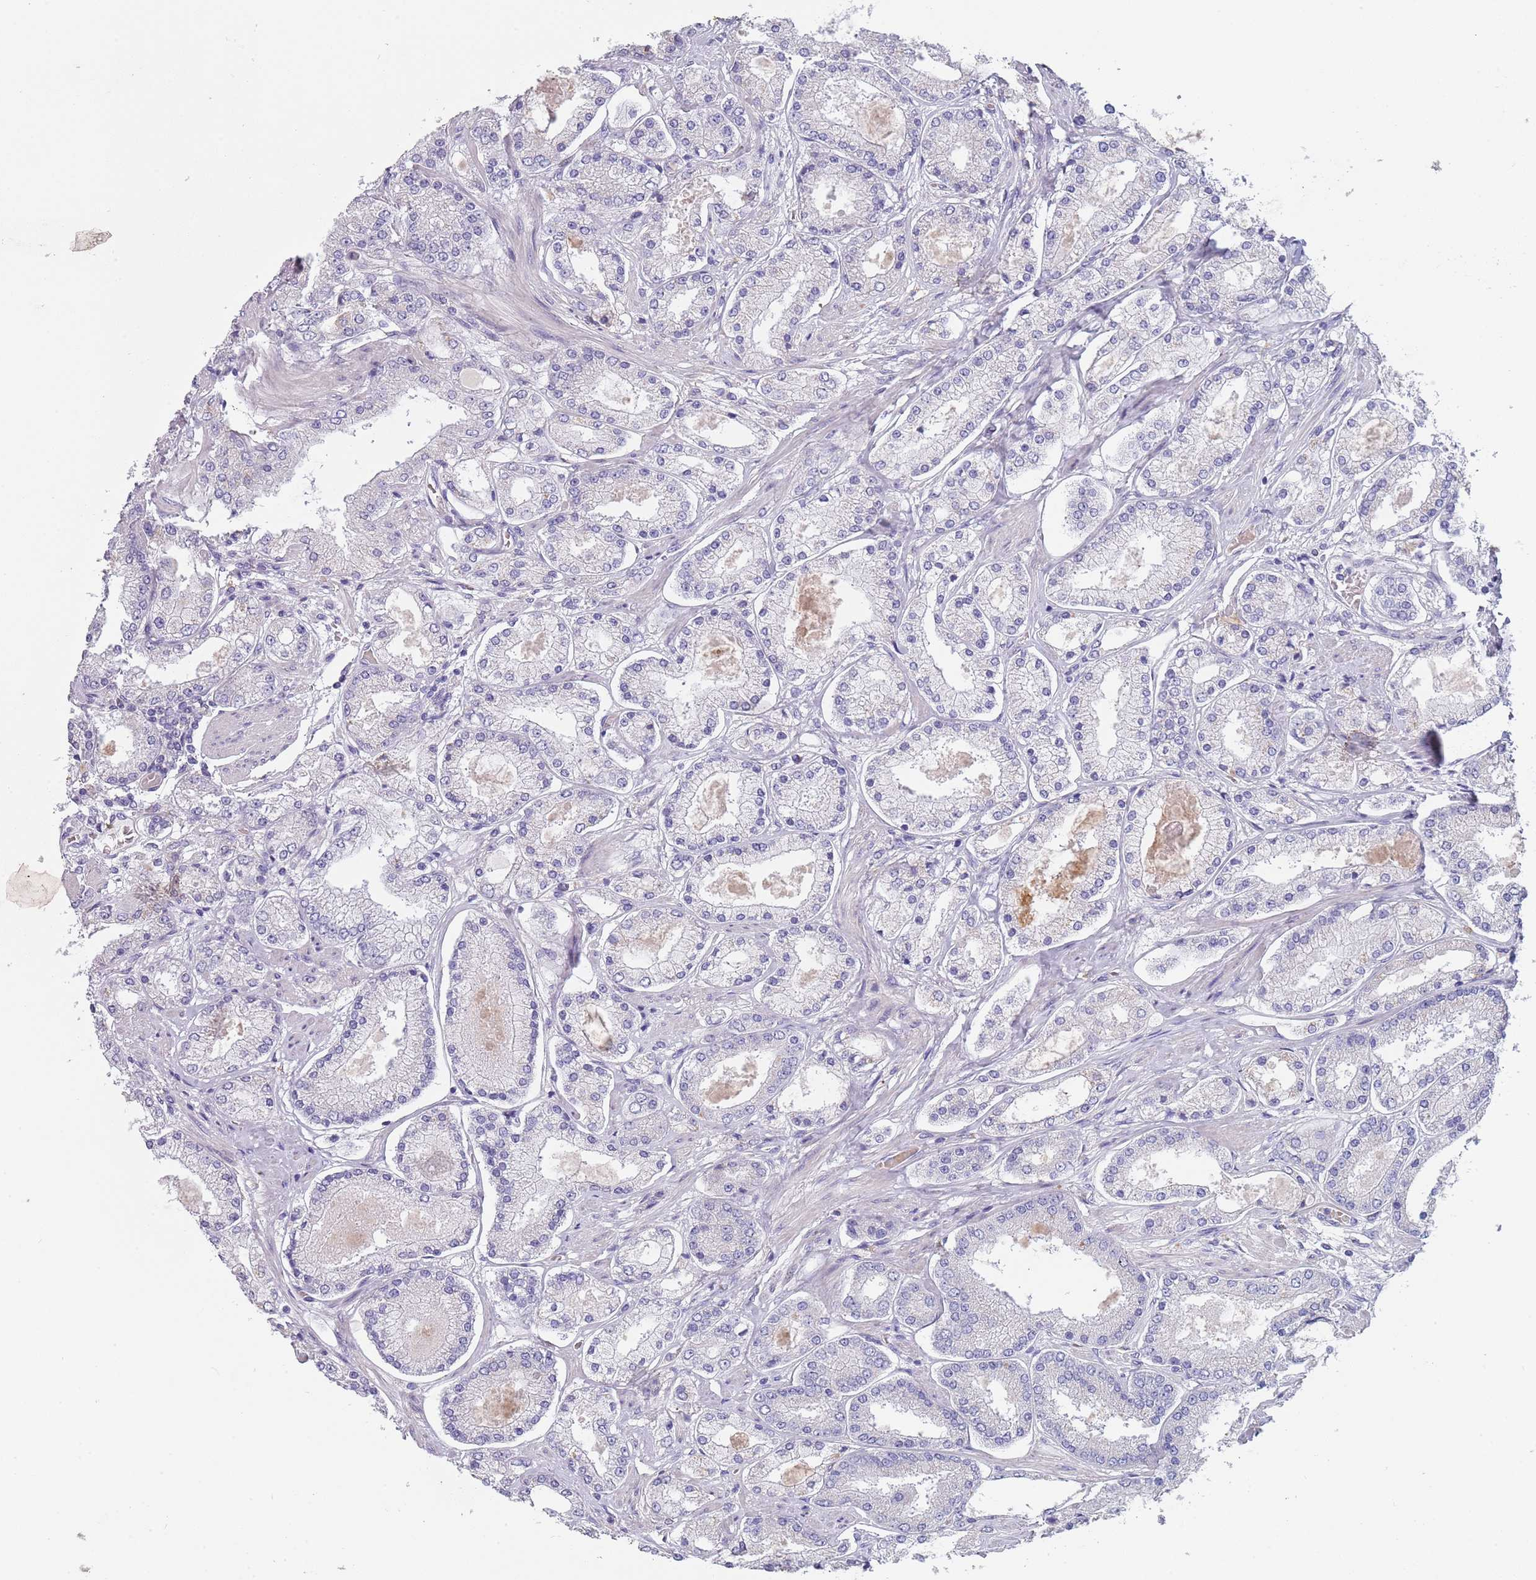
{"staining": {"intensity": "negative", "quantity": "none", "location": "none"}, "tissue": "prostate cancer", "cell_type": "Tumor cells", "image_type": "cancer", "snomed": [{"axis": "morphology", "description": "Adenocarcinoma, High grade"}, {"axis": "topography", "description": "Prostate"}], "caption": "Prostate high-grade adenocarcinoma stained for a protein using immunohistochemistry (IHC) displays no staining tumor cells.", "gene": "MAN1C1", "patient": {"sex": "male", "age": 69}}